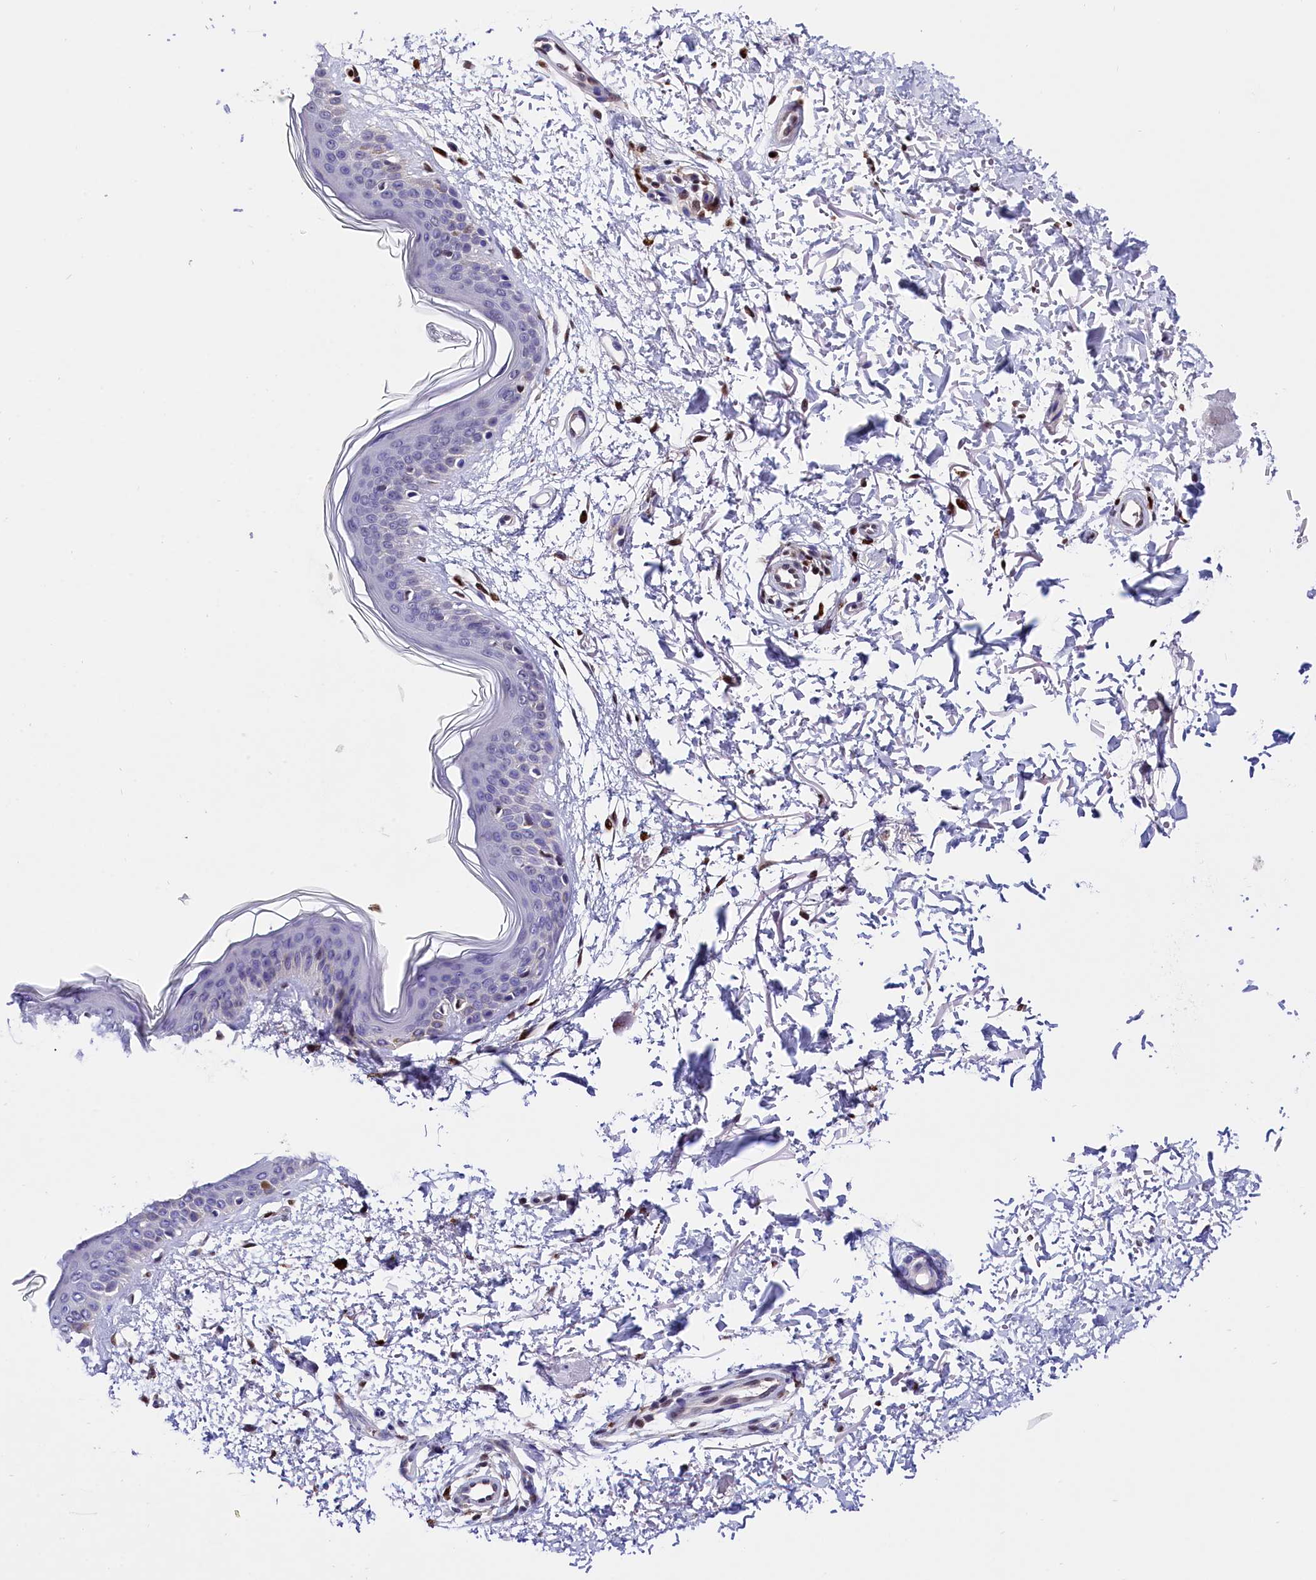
{"staining": {"intensity": "moderate", "quantity": ">75%", "location": "nuclear"}, "tissue": "skin", "cell_type": "Fibroblasts", "image_type": "normal", "snomed": [{"axis": "morphology", "description": "Normal tissue, NOS"}, {"axis": "topography", "description": "Skin"}], "caption": "Protein expression analysis of benign skin exhibits moderate nuclear expression in approximately >75% of fibroblasts. The staining was performed using DAB (3,3'-diaminobenzidine) to visualize the protein expression in brown, while the nuclei were stained in blue with hematoxylin (Magnification: 20x).", "gene": "BTBD9", "patient": {"sex": "male", "age": 66}}